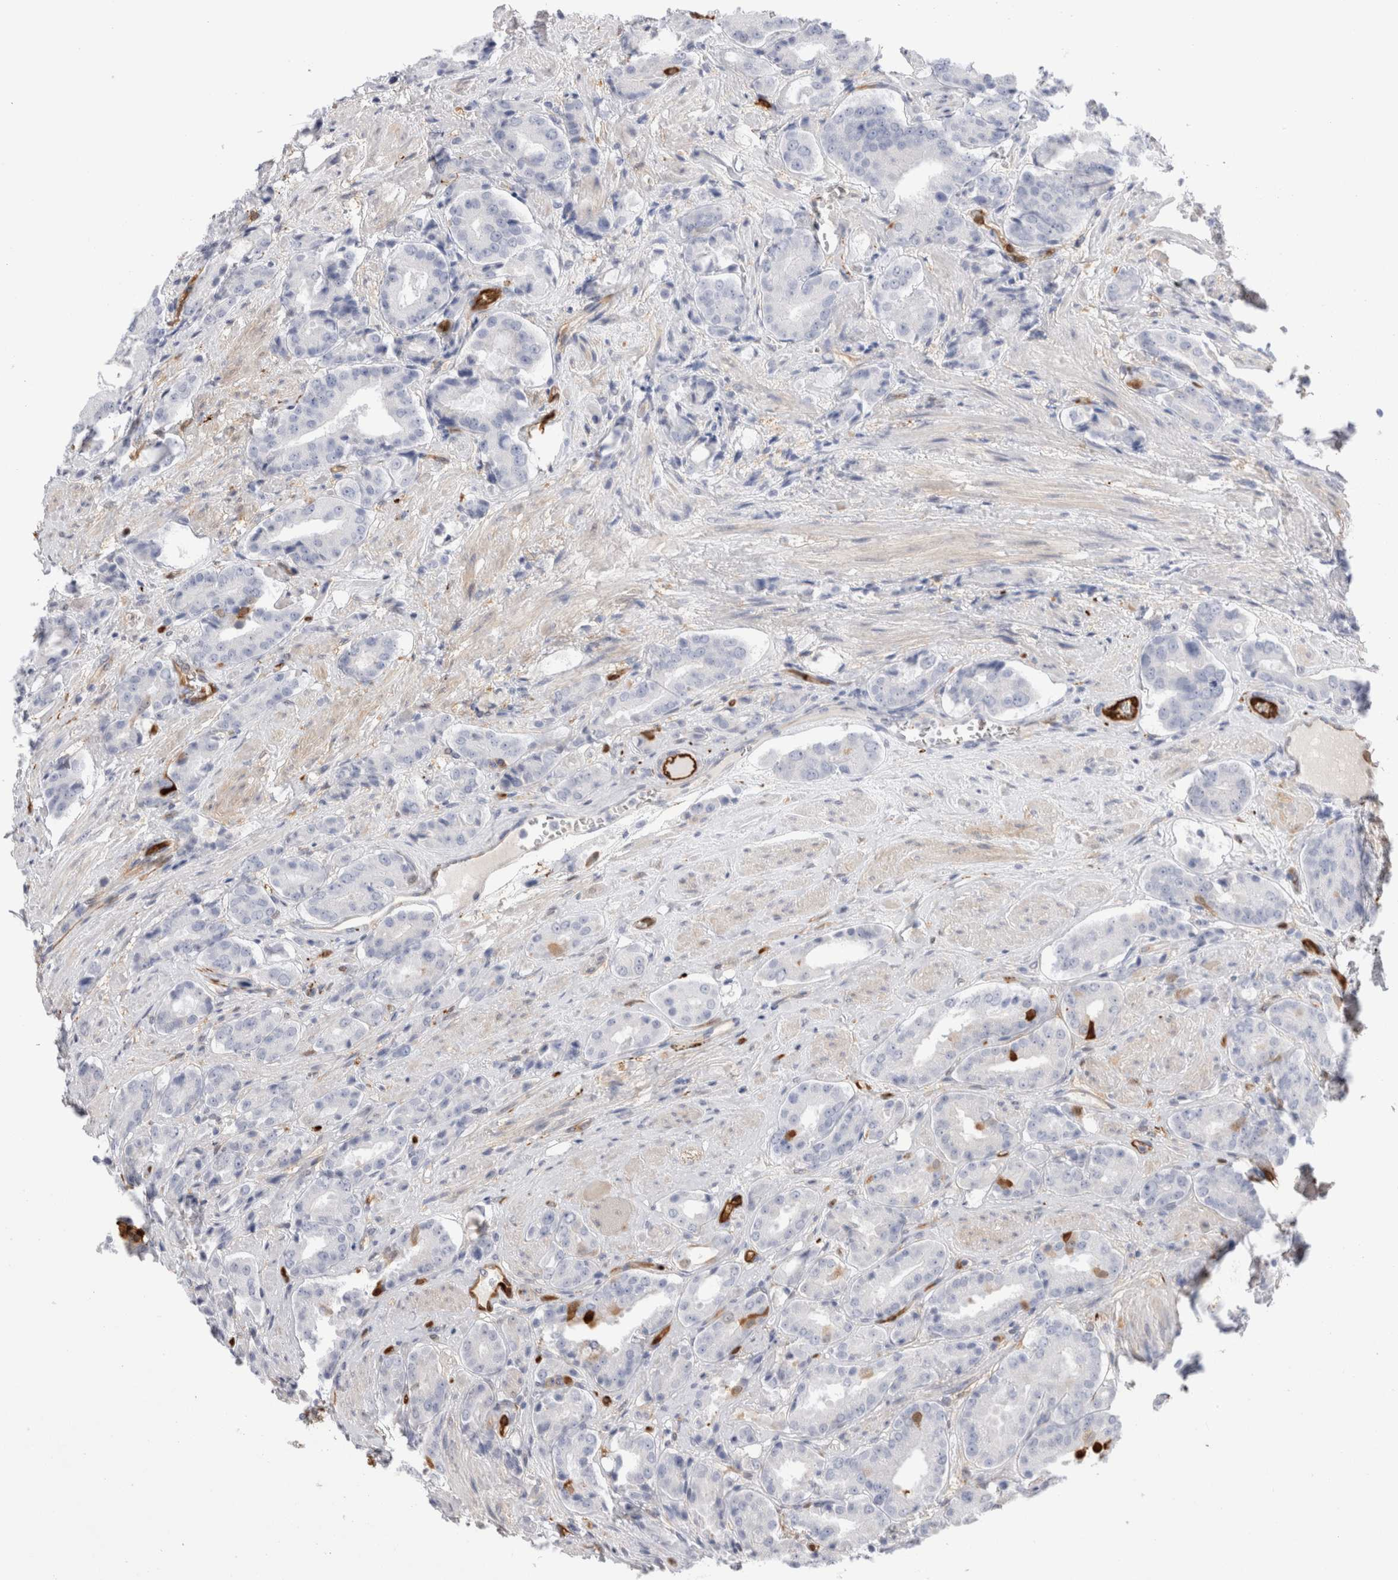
{"staining": {"intensity": "negative", "quantity": "none", "location": "none"}, "tissue": "prostate cancer", "cell_type": "Tumor cells", "image_type": "cancer", "snomed": [{"axis": "morphology", "description": "Adenocarcinoma, High grade"}, {"axis": "topography", "description": "Prostate"}], "caption": "High magnification brightfield microscopy of prostate cancer (adenocarcinoma (high-grade)) stained with DAB (3,3'-diaminobenzidine) (brown) and counterstained with hematoxylin (blue): tumor cells show no significant positivity. (Stains: DAB (3,3'-diaminobenzidine) IHC with hematoxylin counter stain, Microscopy: brightfield microscopy at high magnification).", "gene": "NAPEPLD", "patient": {"sex": "male", "age": 71}}